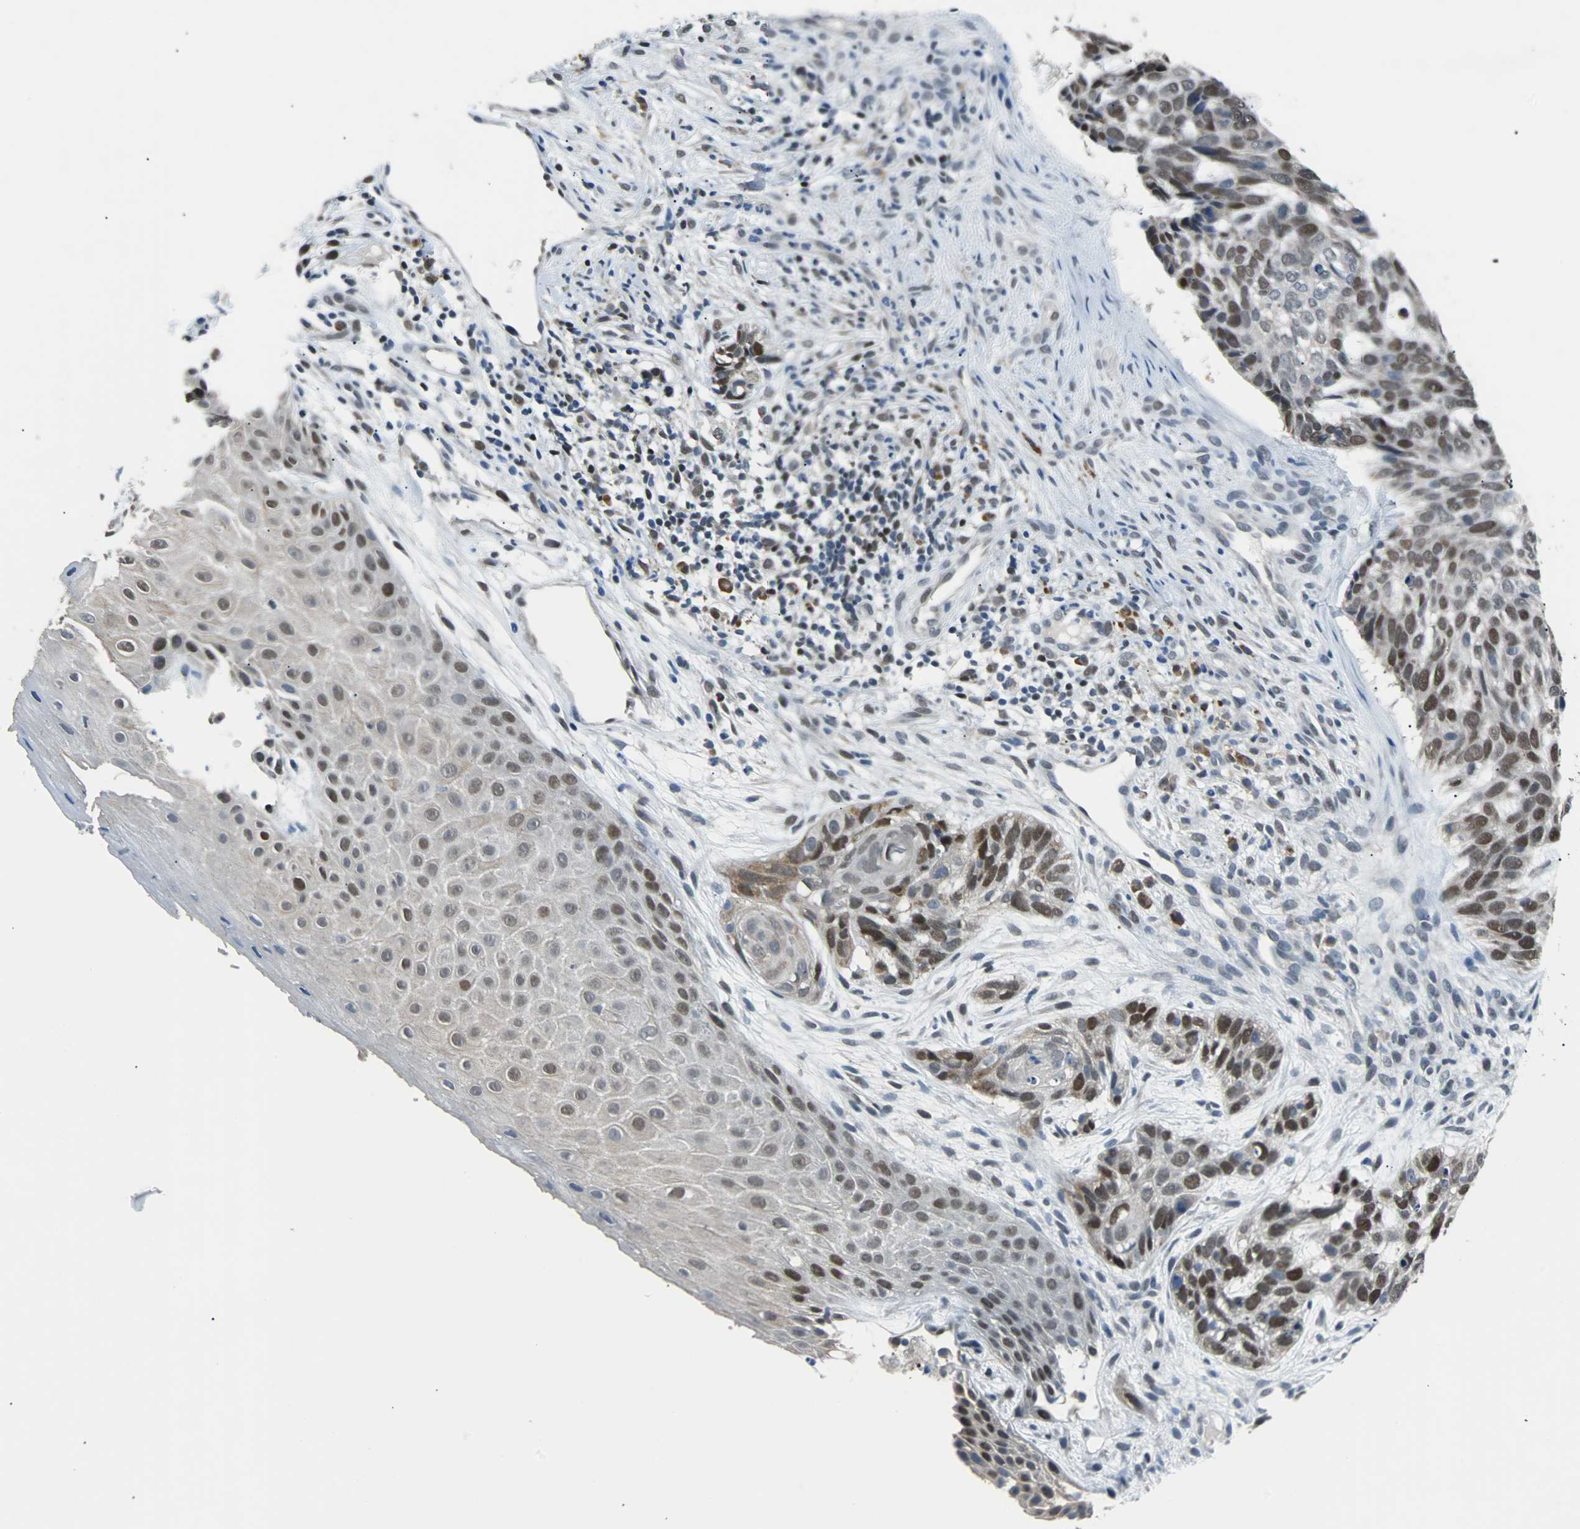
{"staining": {"intensity": "moderate", "quantity": "25%-75%", "location": "nuclear"}, "tissue": "skin cancer", "cell_type": "Tumor cells", "image_type": "cancer", "snomed": [{"axis": "morphology", "description": "Basal cell carcinoma"}, {"axis": "topography", "description": "Skin"}], "caption": "There is medium levels of moderate nuclear staining in tumor cells of skin basal cell carcinoma, as demonstrated by immunohistochemical staining (brown color).", "gene": "USP28", "patient": {"sex": "male", "age": 87}}